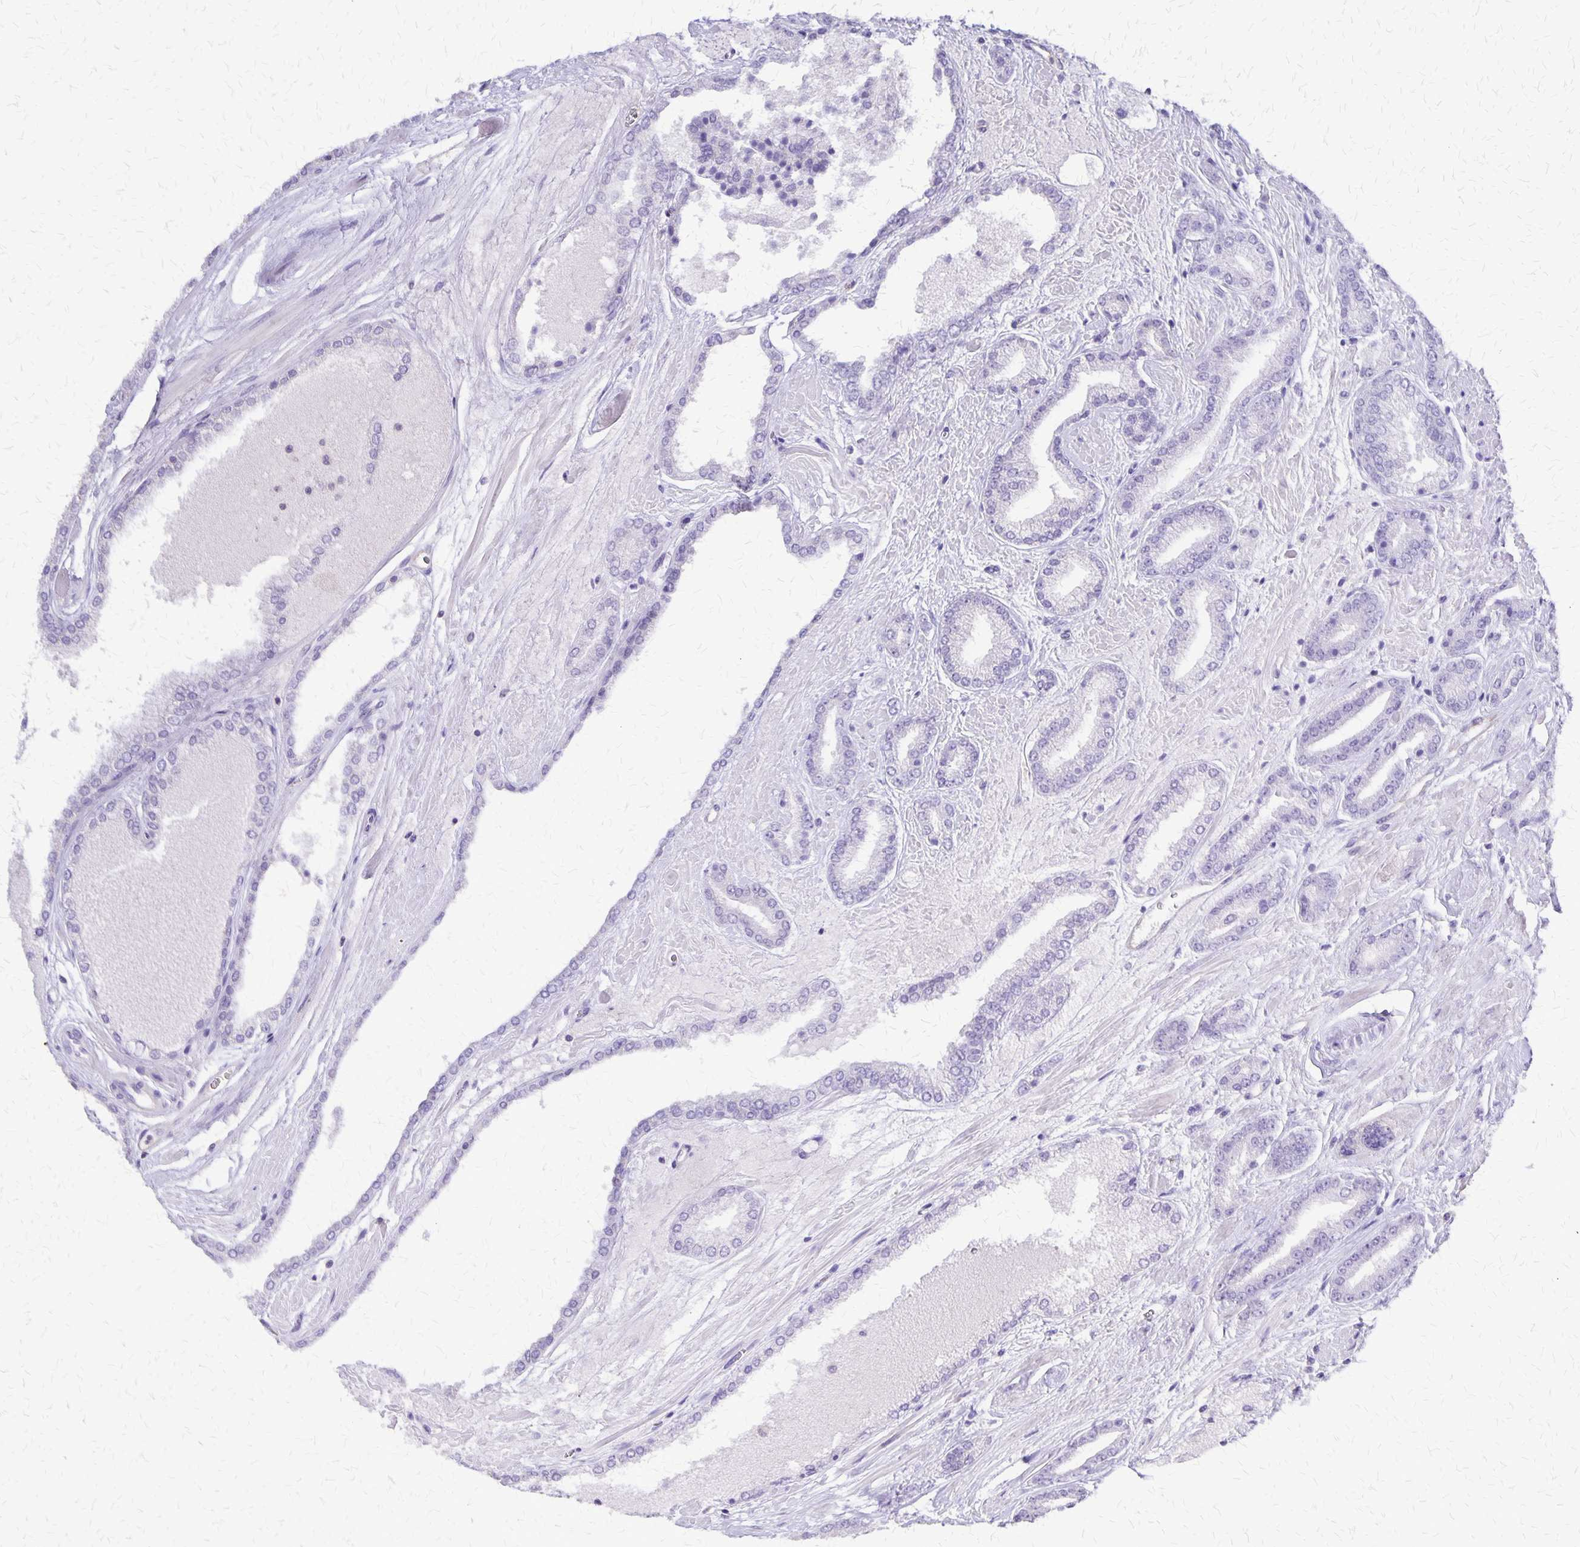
{"staining": {"intensity": "negative", "quantity": "none", "location": "none"}, "tissue": "prostate cancer", "cell_type": "Tumor cells", "image_type": "cancer", "snomed": [{"axis": "morphology", "description": "Adenocarcinoma, High grade"}, {"axis": "topography", "description": "Prostate"}], "caption": "The photomicrograph exhibits no significant staining in tumor cells of prostate cancer (high-grade adenocarcinoma).", "gene": "SI", "patient": {"sex": "male", "age": 56}}